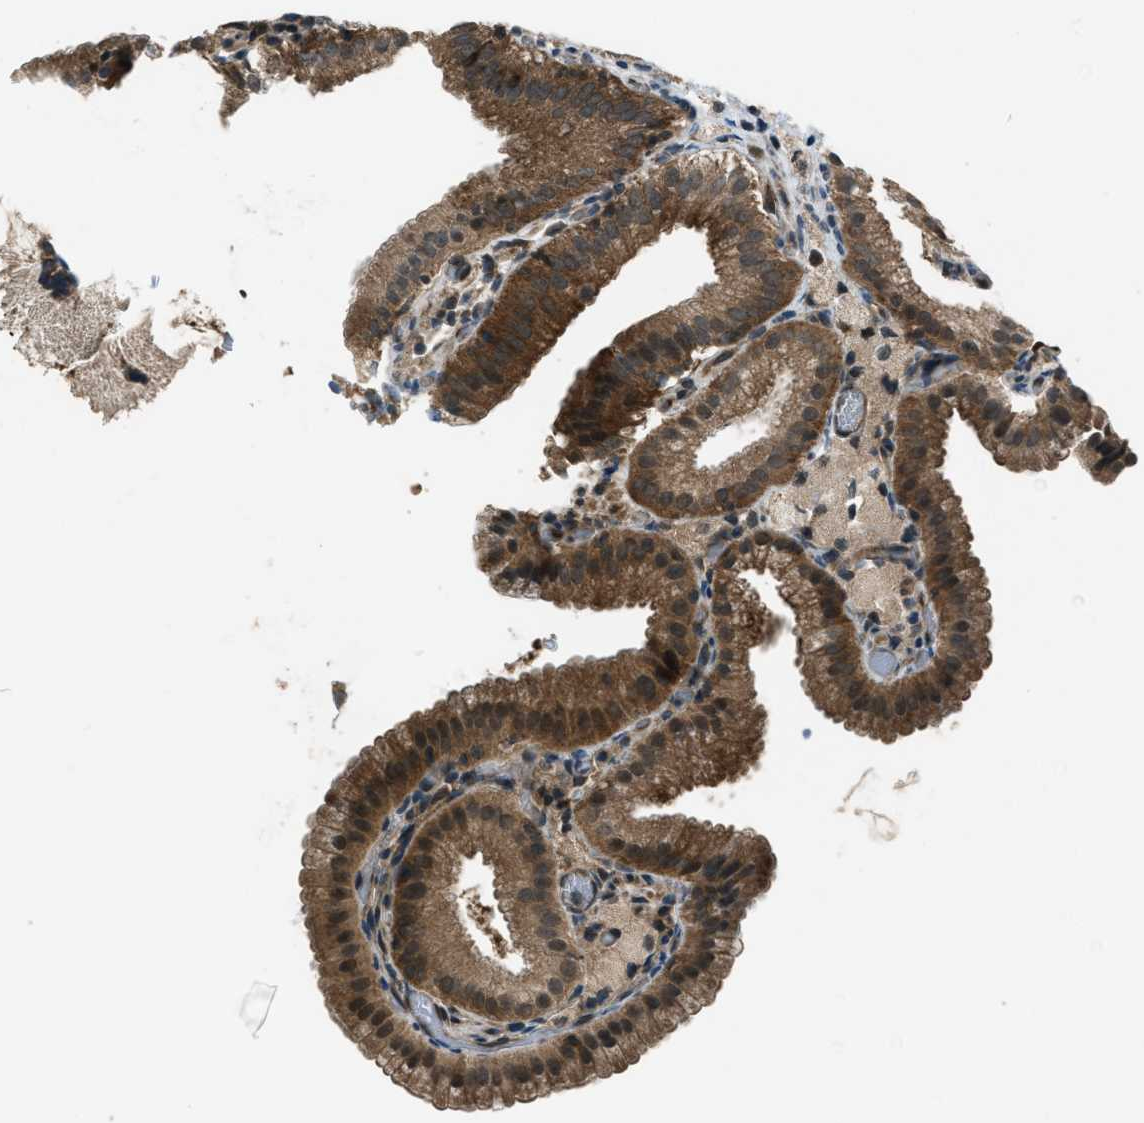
{"staining": {"intensity": "moderate", "quantity": ">75%", "location": "cytoplasmic/membranous,nuclear"}, "tissue": "gallbladder", "cell_type": "Glandular cells", "image_type": "normal", "snomed": [{"axis": "morphology", "description": "Normal tissue, NOS"}, {"axis": "topography", "description": "Gallbladder"}], "caption": "This micrograph demonstrates IHC staining of benign human gallbladder, with medium moderate cytoplasmic/membranous,nuclear expression in about >75% of glandular cells.", "gene": "ASAP2", "patient": {"sex": "male", "age": 54}}